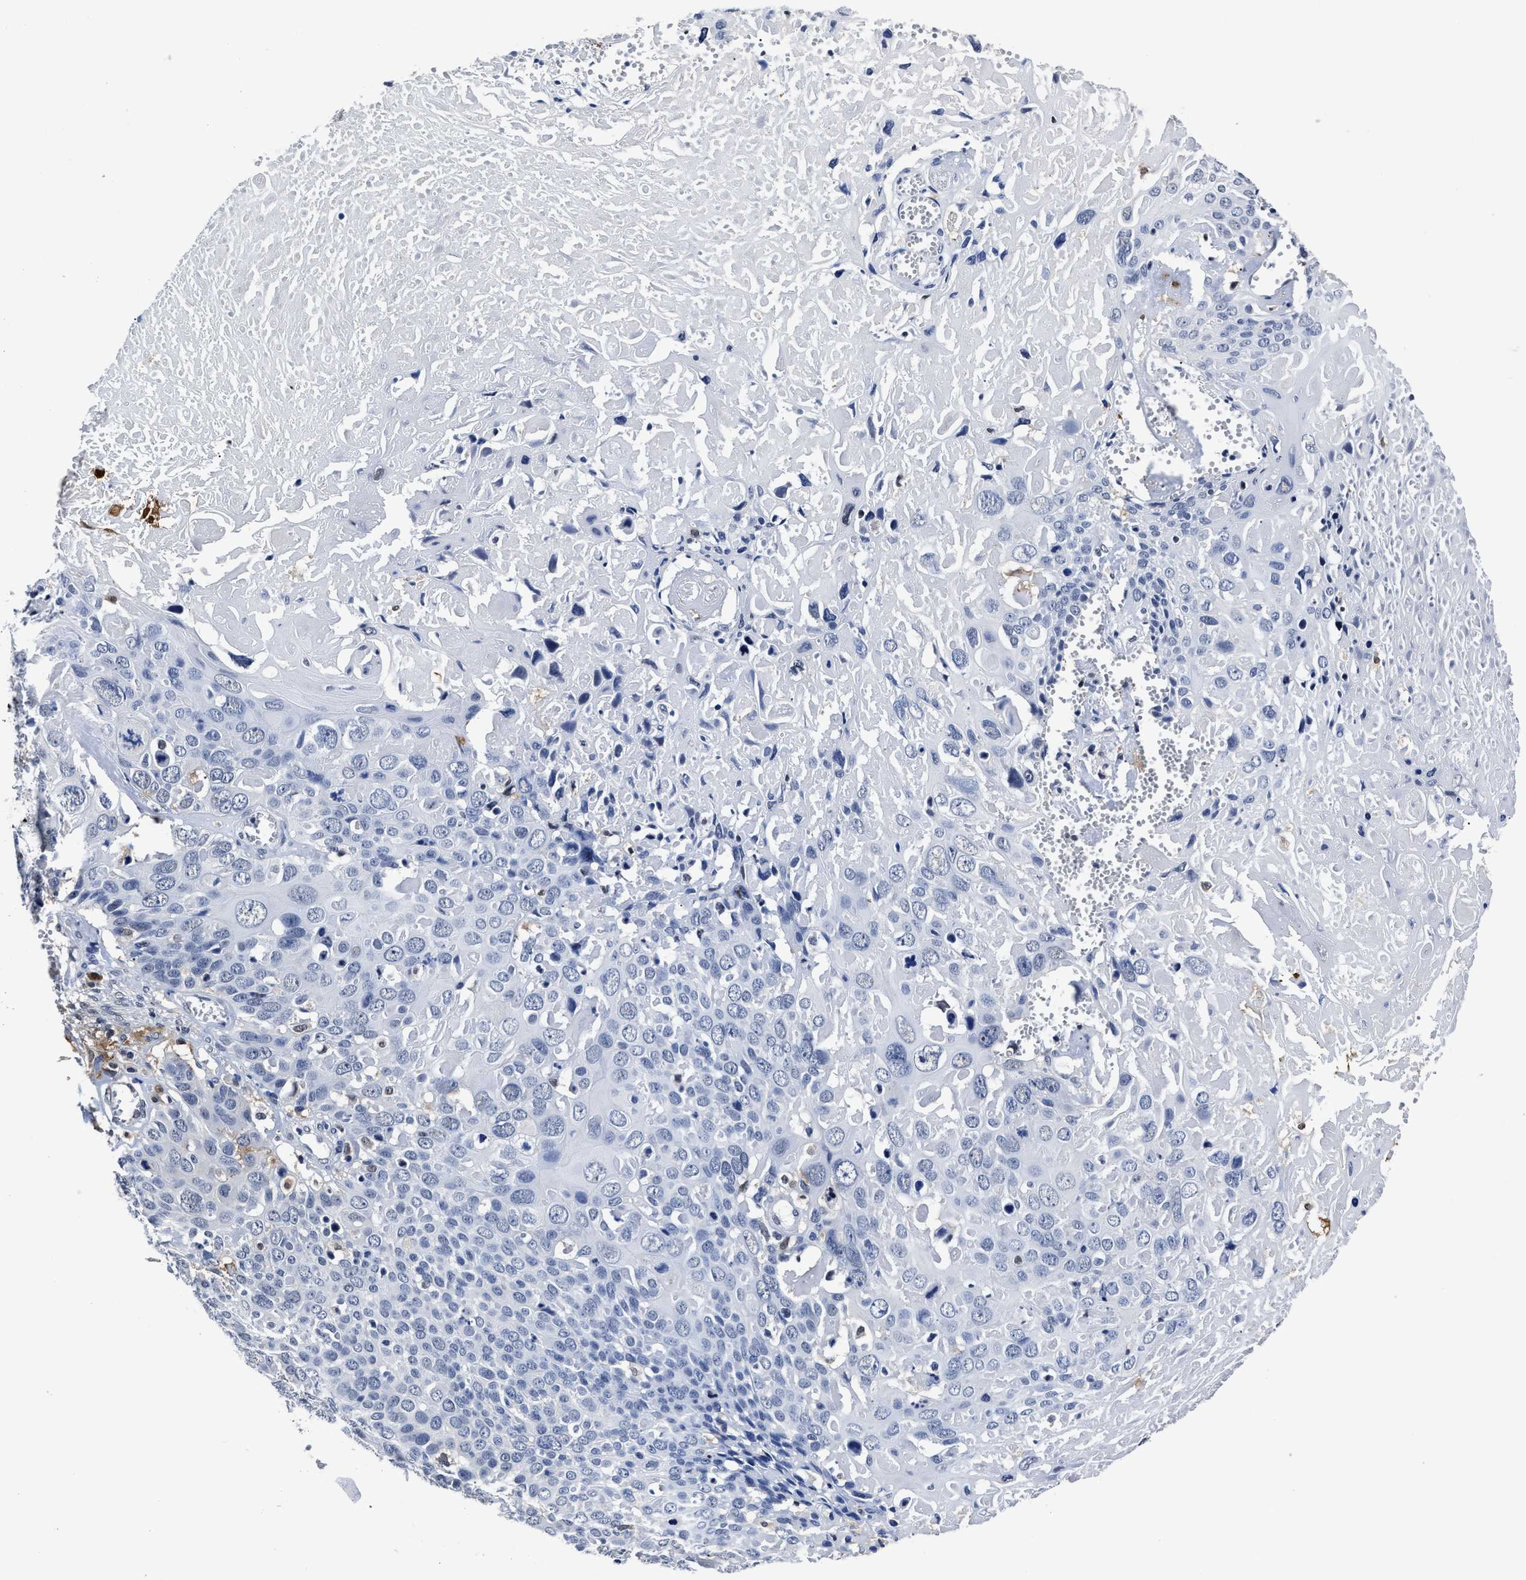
{"staining": {"intensity": "negative", "quantity": "none", "location": "none"}, "tissue": "cervical cancer", "cell_type": "Tumor cells", "image_type": "cancer", "snomed": [{"axis": "morphology", "description": "Squamous cell carcinoma, NOS"}, {"axis": "topography", "description": "Cervix"}], "caption": "Cervical cancer stained for a protein using immunohistochemistry (IHC) reveals no positivity tumor cells.", "gene": "PRPF4B", "patient": {"sex": "female", "age": 74}}